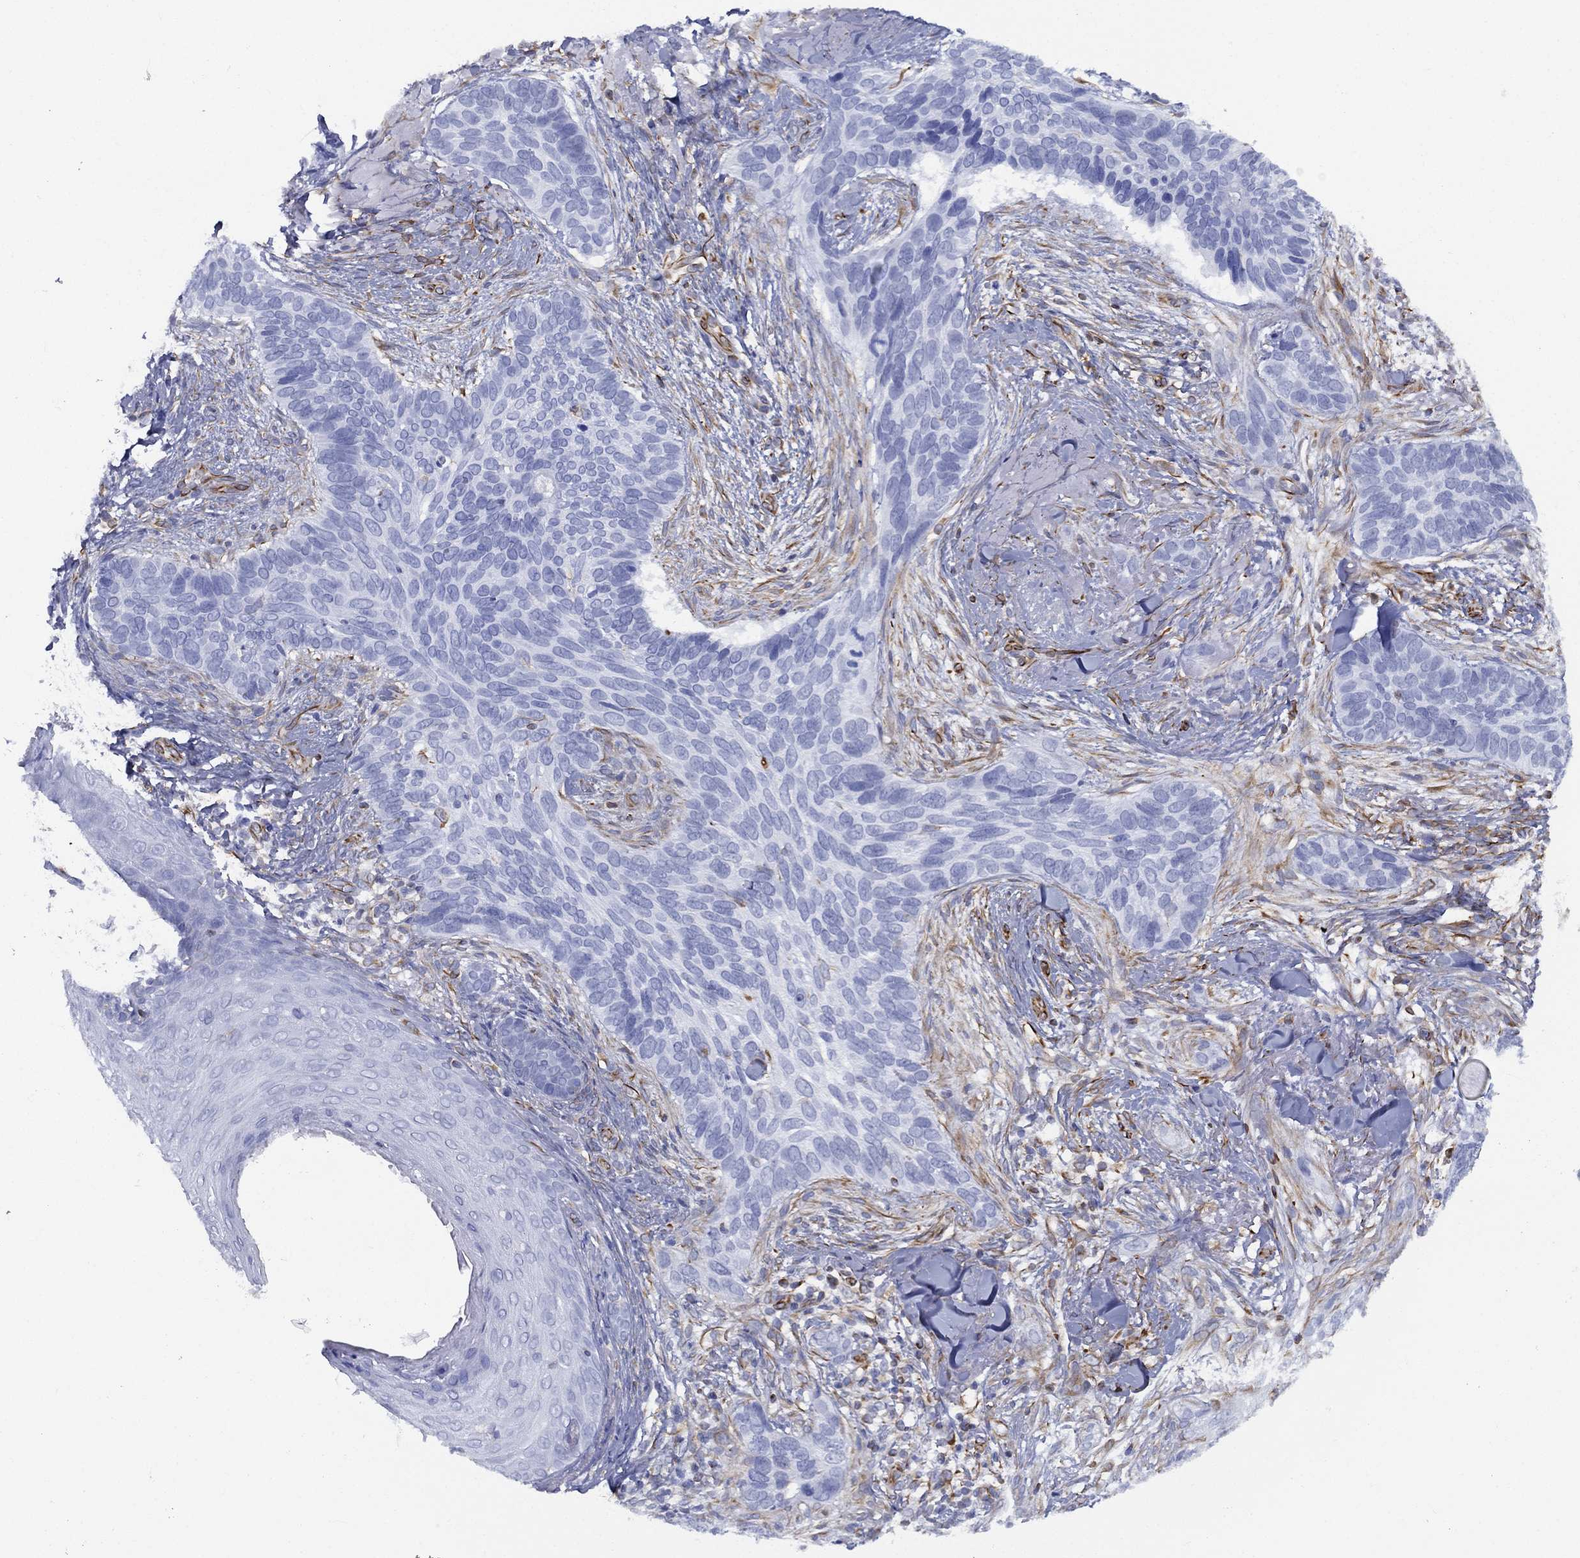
{"staining": {"intensity": "negative", "quantity": "none", "location": "none"}, "tissue": "skin cancer", "cell_type": "Tumor cells", "image_type": "cancer", "snomed": [{"axis": "morphology", "description": "Basal cell carcinoma"}, {"axis": "topography", "description": "Skin"}], "caption": "This is an IHC photomicrograph of basal cell carcinoma (skin). There is no positivity in tumor cells.", "gene": "MAS1", "patient": {"sex": "male", "age": 91}}